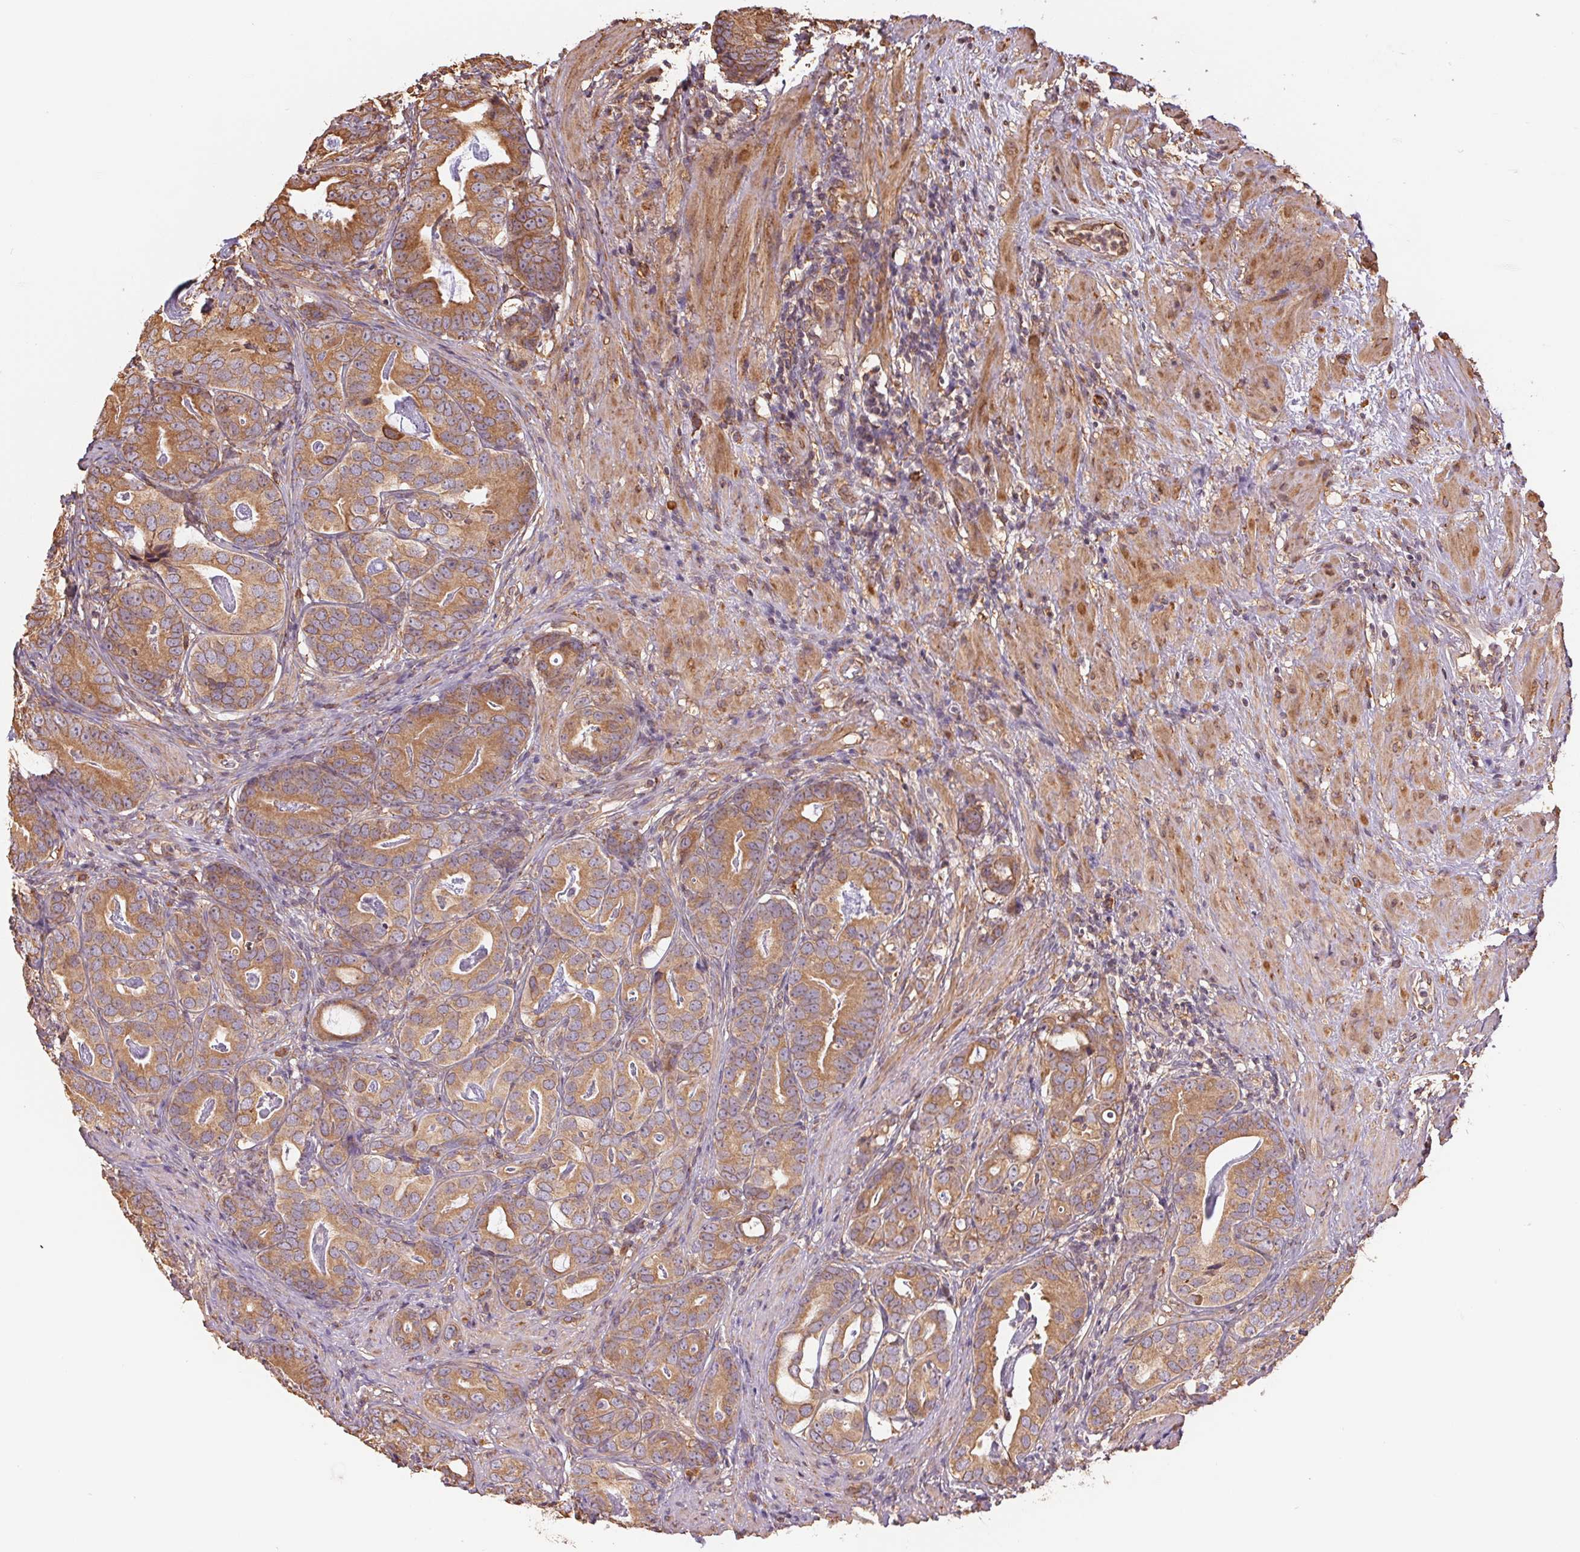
{"staining": {"intensity": "moderate", "quantity": ">75%", "location": "cytoplasmic/membranous"}, "tissue": "prostate cancer", "cell_type": "Tumor cells", "image_type": "cancer", "snomed": [{"axis": "morphology", "description": "Adenocarcinoma, Low grade"}, {"axis": "topography", "description": "Prostate and seminal vesicle, NOS"}], "caption": "A high-resolution micrograph shows immunohistochemistry staining of prostate cancer, which demonstrates moderate cytoplasmic/membranous staining in about >75% of tumor cells.", "gene": "C6orf163", "patient": {"sex": "male", "age": 71}}